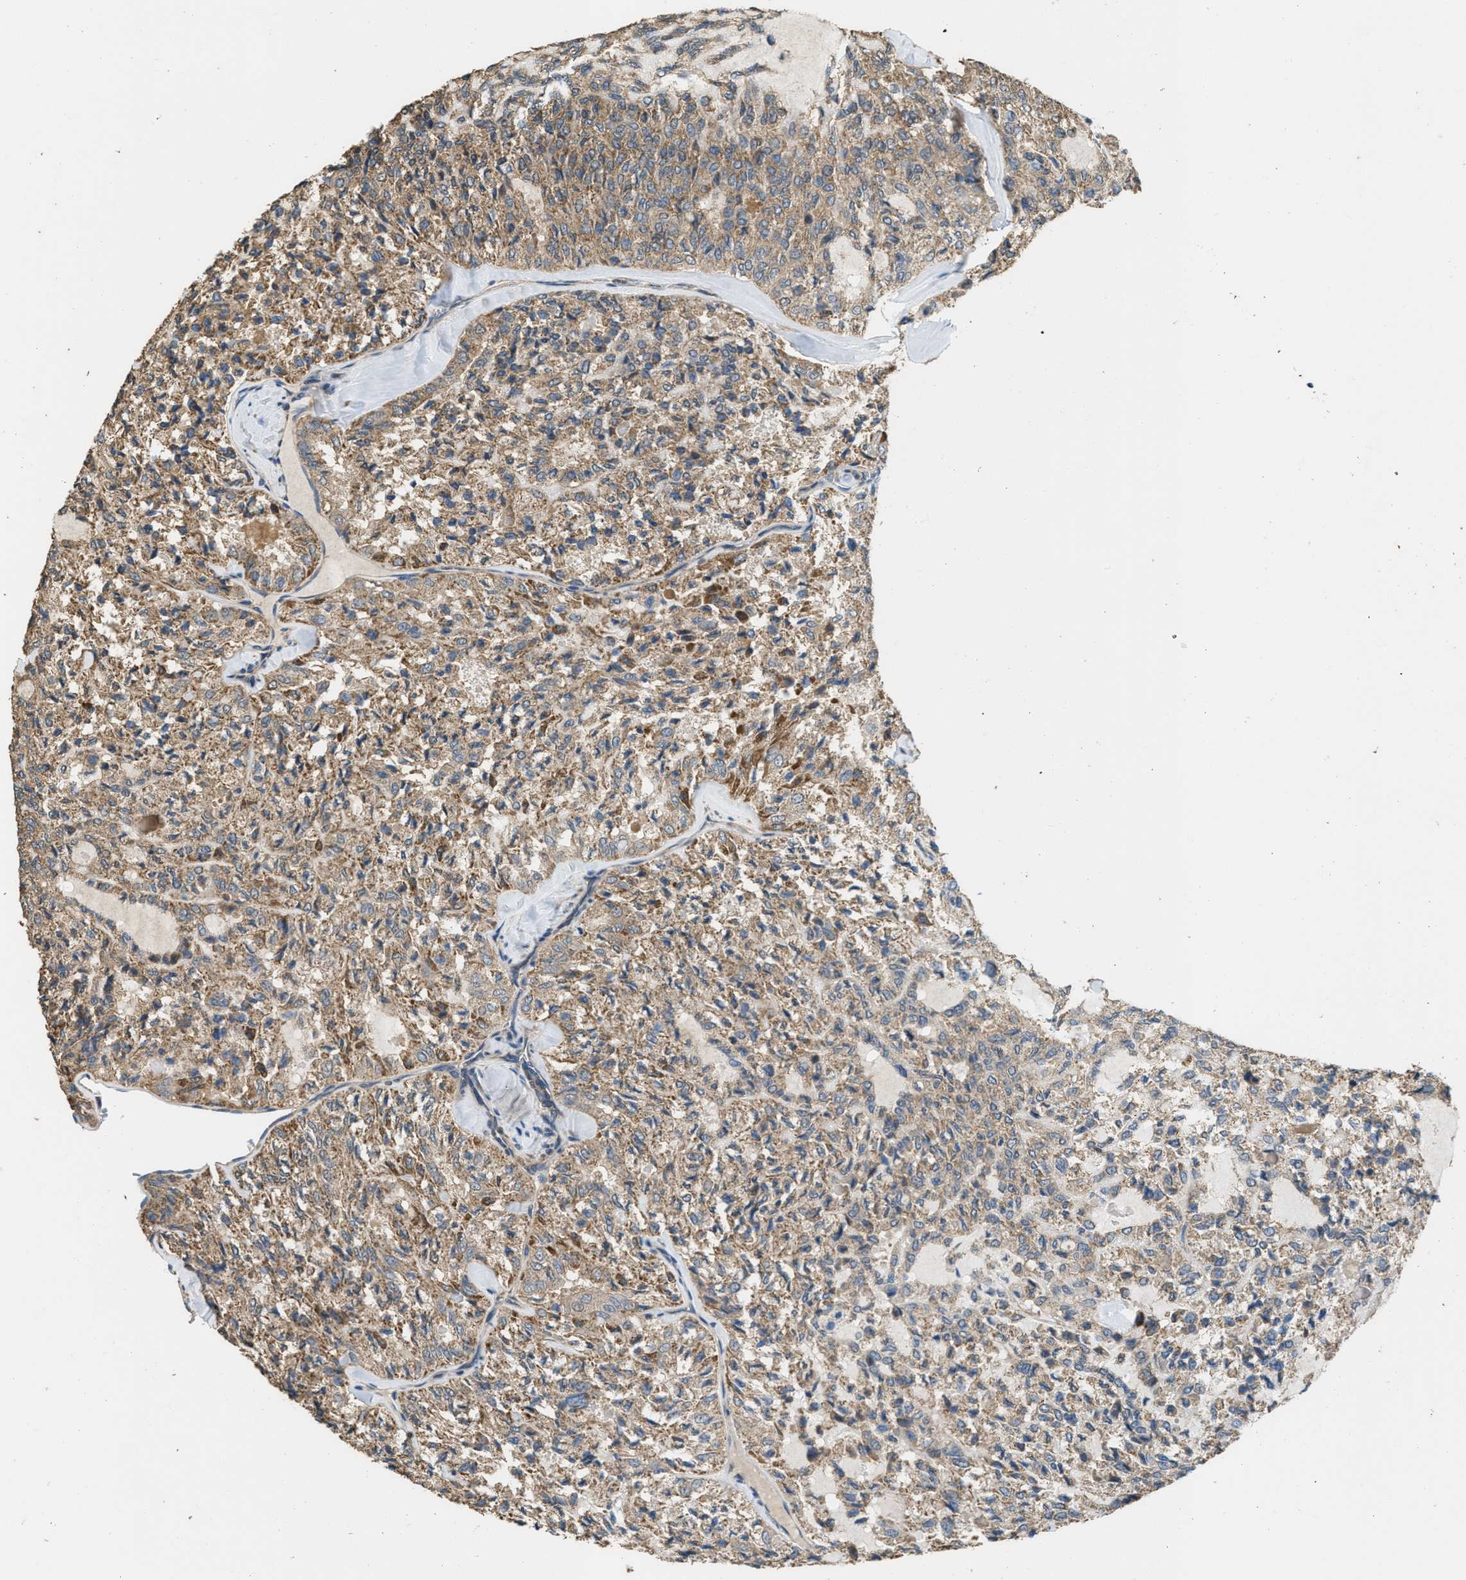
{"staining": {"intensity": "moderate", "quantity": ">75%", "location": "cytoplasmic/membranous"}, "tissue": "thyroid cancer", "cell_type": "Tumor cells", "image_type": "cancer", "snomed": [{"axis": "morphology", "description": "Follicular adenoma carcinoma, NOS"}, {"axis": "topography", "description": "Thyroid gland"}], "caption": "IHC micrograph of human thyroid cancer (follicular adenoma carcinoma) stained for a protein (brown), which exhibits medium levels of moderate cytoplasmic/membranous expression in about >75% of tumor cells.", "gene": "THBS2", "patient": {"sex": "male", "age": 75}}